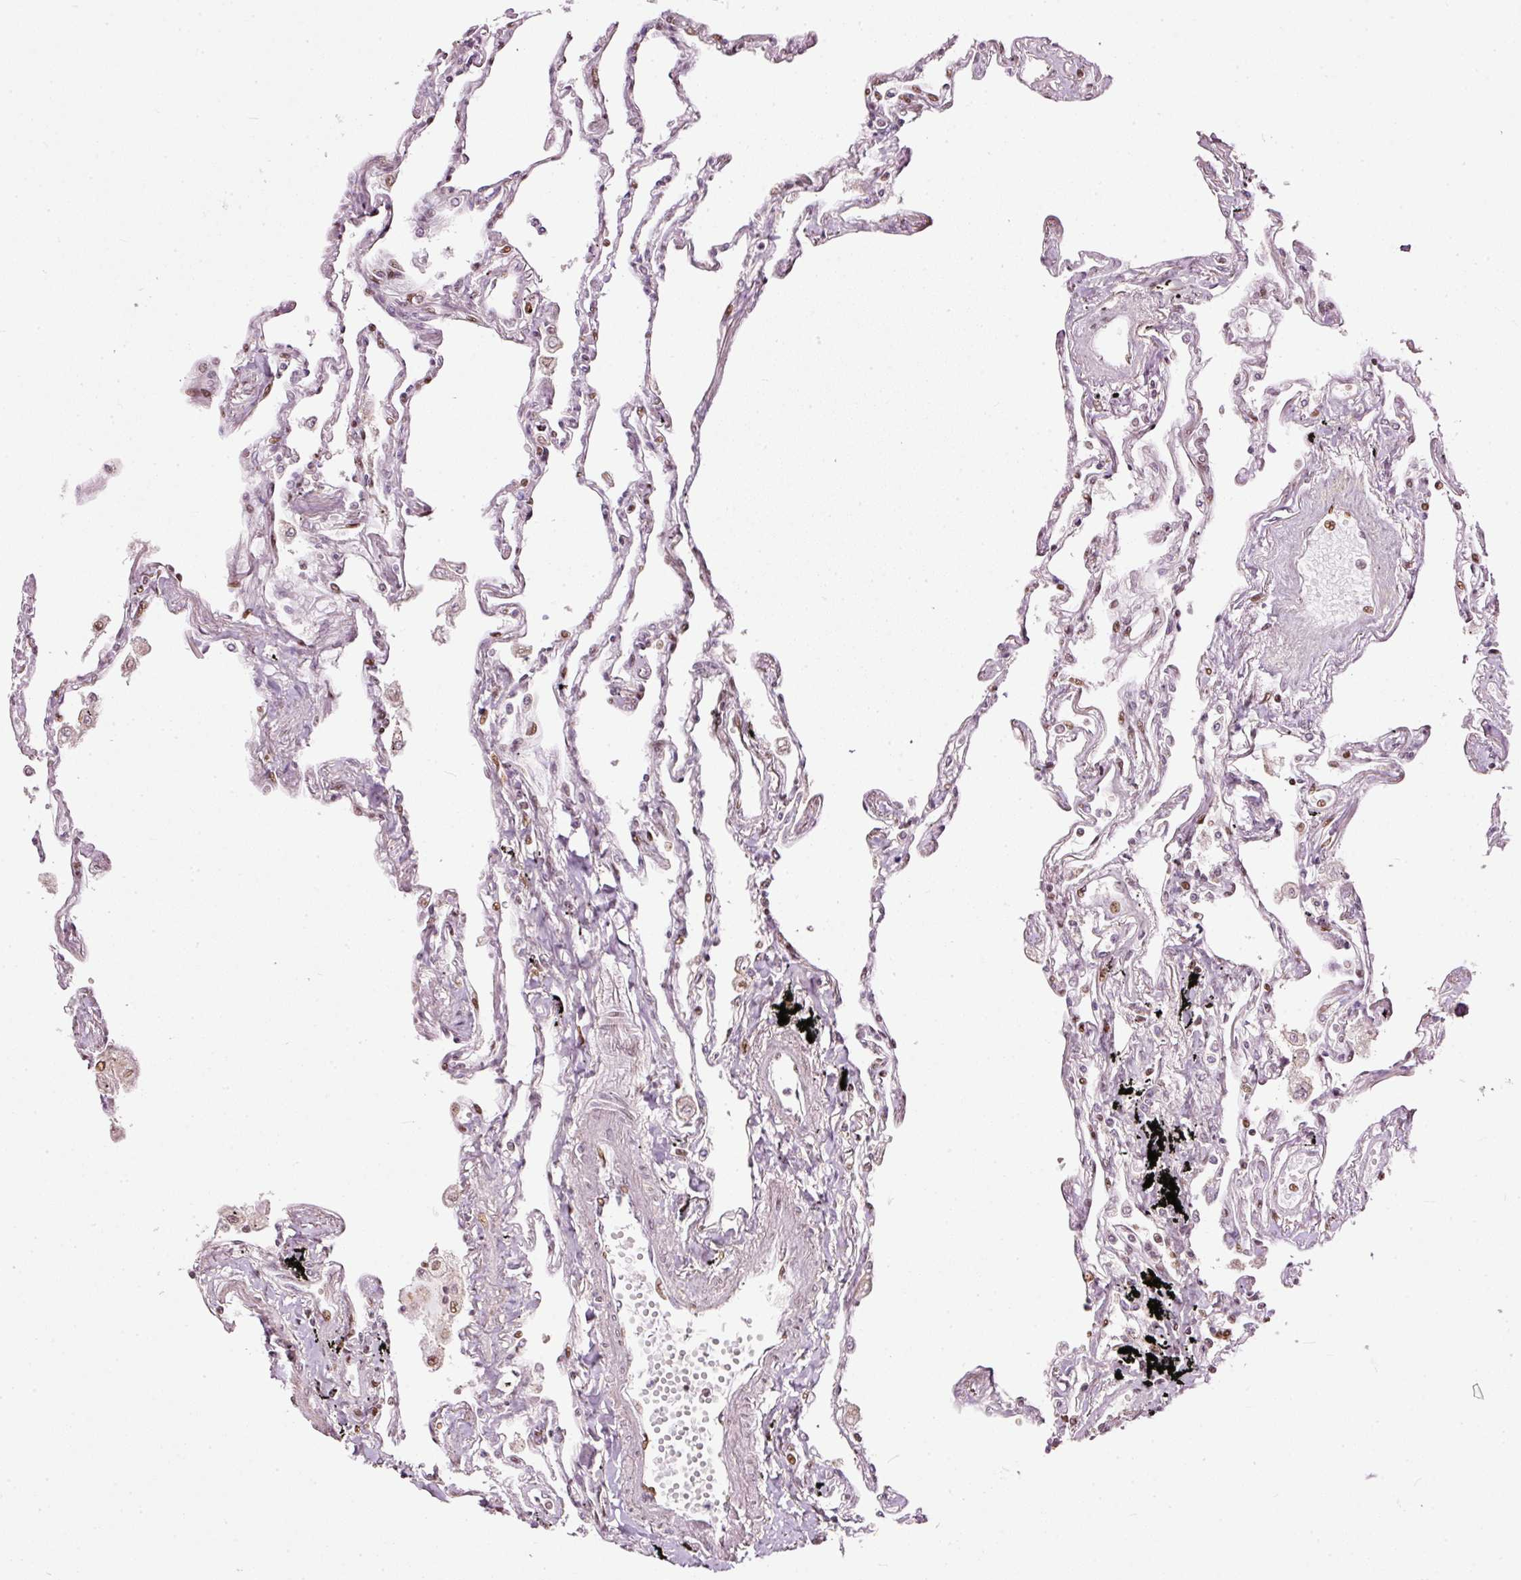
{"staining": {"intensity": "weak", "quantity": "<25%", "location": "nuclear"}, "tissue": "lung", "cell_type": "Alveolar cells", "image_type": "normal", "snomed": [{"axis": "morphology", "description": "Normal tissue, NOS"}, {"axis": "topography", "description": "Lung"}], "caption": "Immunohistochemical staining of benign human lung displays no significant positivity in alveolar cells.", "gene": "ZNF778", "patient": {"sex": "female", "age": 67}}